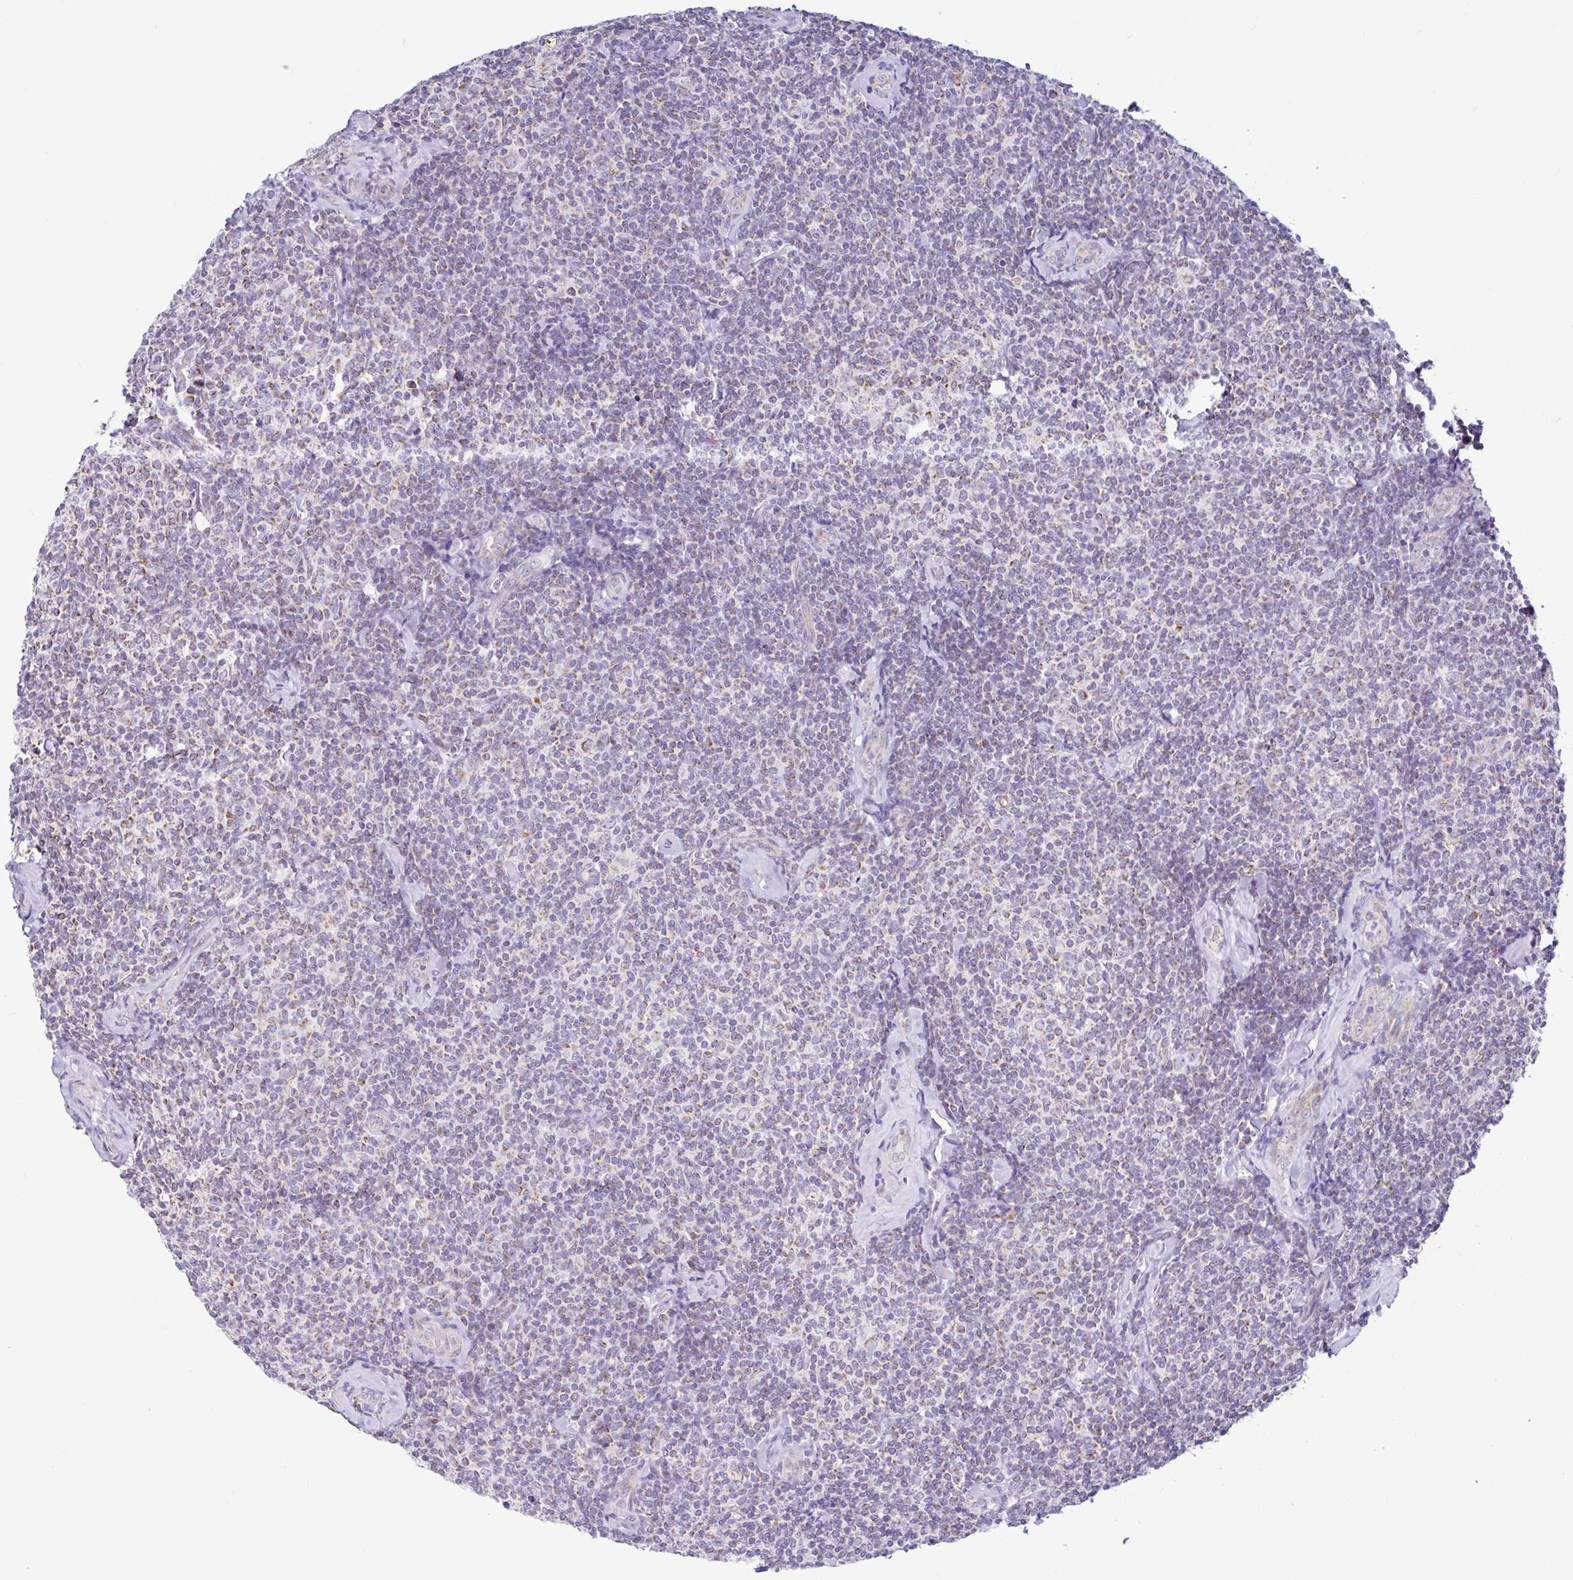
{"staining": {"intensity": "moderate", "quantity": "25%-75%", "location": "cytoplasmic/membranous"}, "tissue": "lymphoma", "cell_type": "Tumor cells", "image_type": "cancer", "snomed": [{"axis": "morphology", "description": "Malignant lymphoma, non-Hodgkin's type, Low grade"}, {"axis": "topography", "description": "Lymph node"}], "caption": "About 25%-75% of tumor cells in human malignant lymphoma, non-Hodgkin's type (low-grade) reveal moderate cytoplasmic/membranous protein staining as visualized by brown immunohistochemical staining.", "gene": "NDUFS2", "patient": {"sex": "female", "age": 56}}